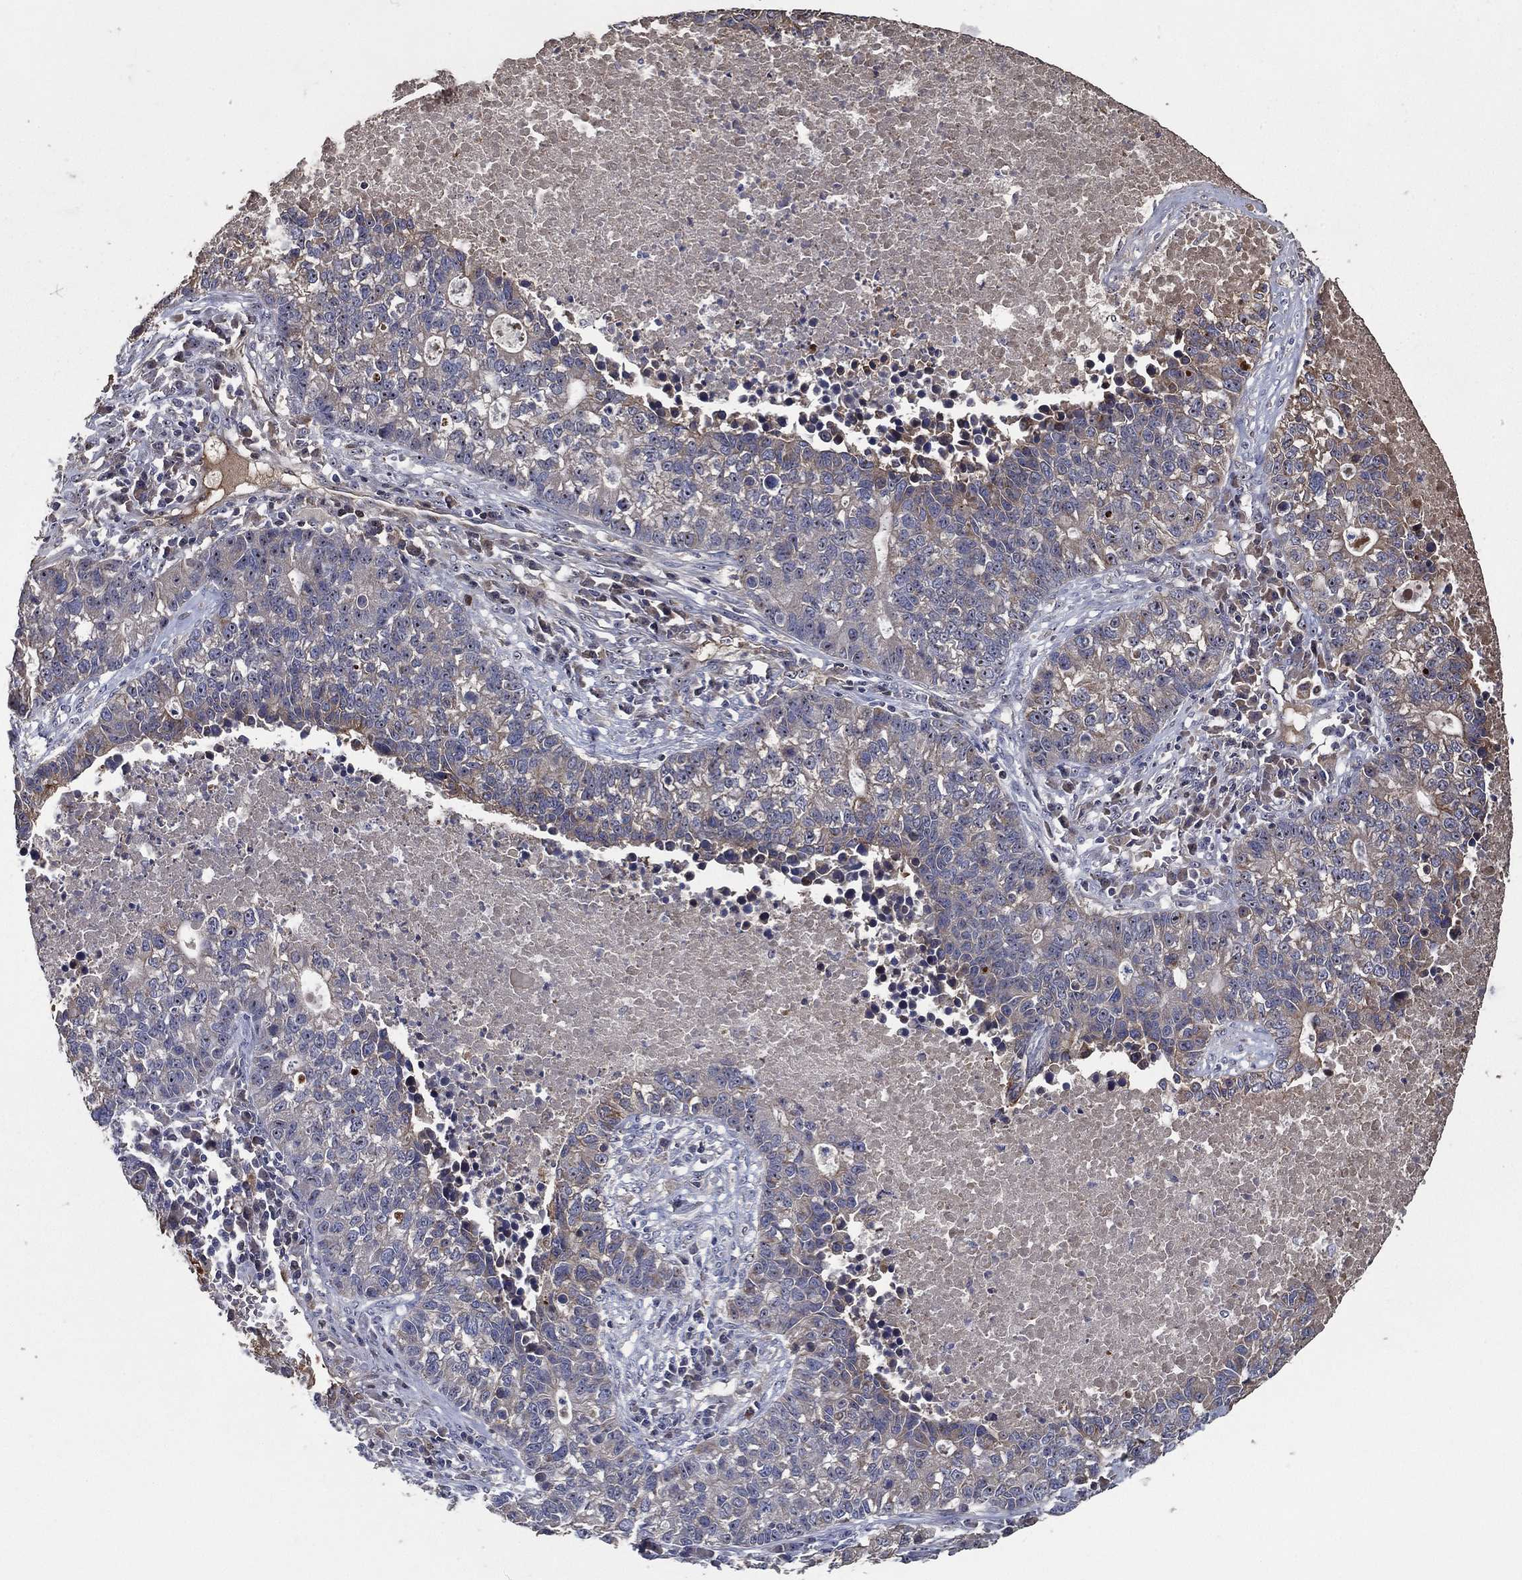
{"staining": {"intensity": "negative", "quantity": "none", "location": "none"}, "tissue": "lung cancer", "cell_type": "Tumor cells", "image_type": "cancer", "snomed": [{"axis": "morphology", "description": "Adenocarcinoma, NOS"}, {"axis": "topography", "description": "Lung"}], "caption": "Human lung cancer stained for a protein using IHC exhibits no staining in tumor cells.", "gene": "EFNA1", "patient": {"sex": "male", "age": 57}}